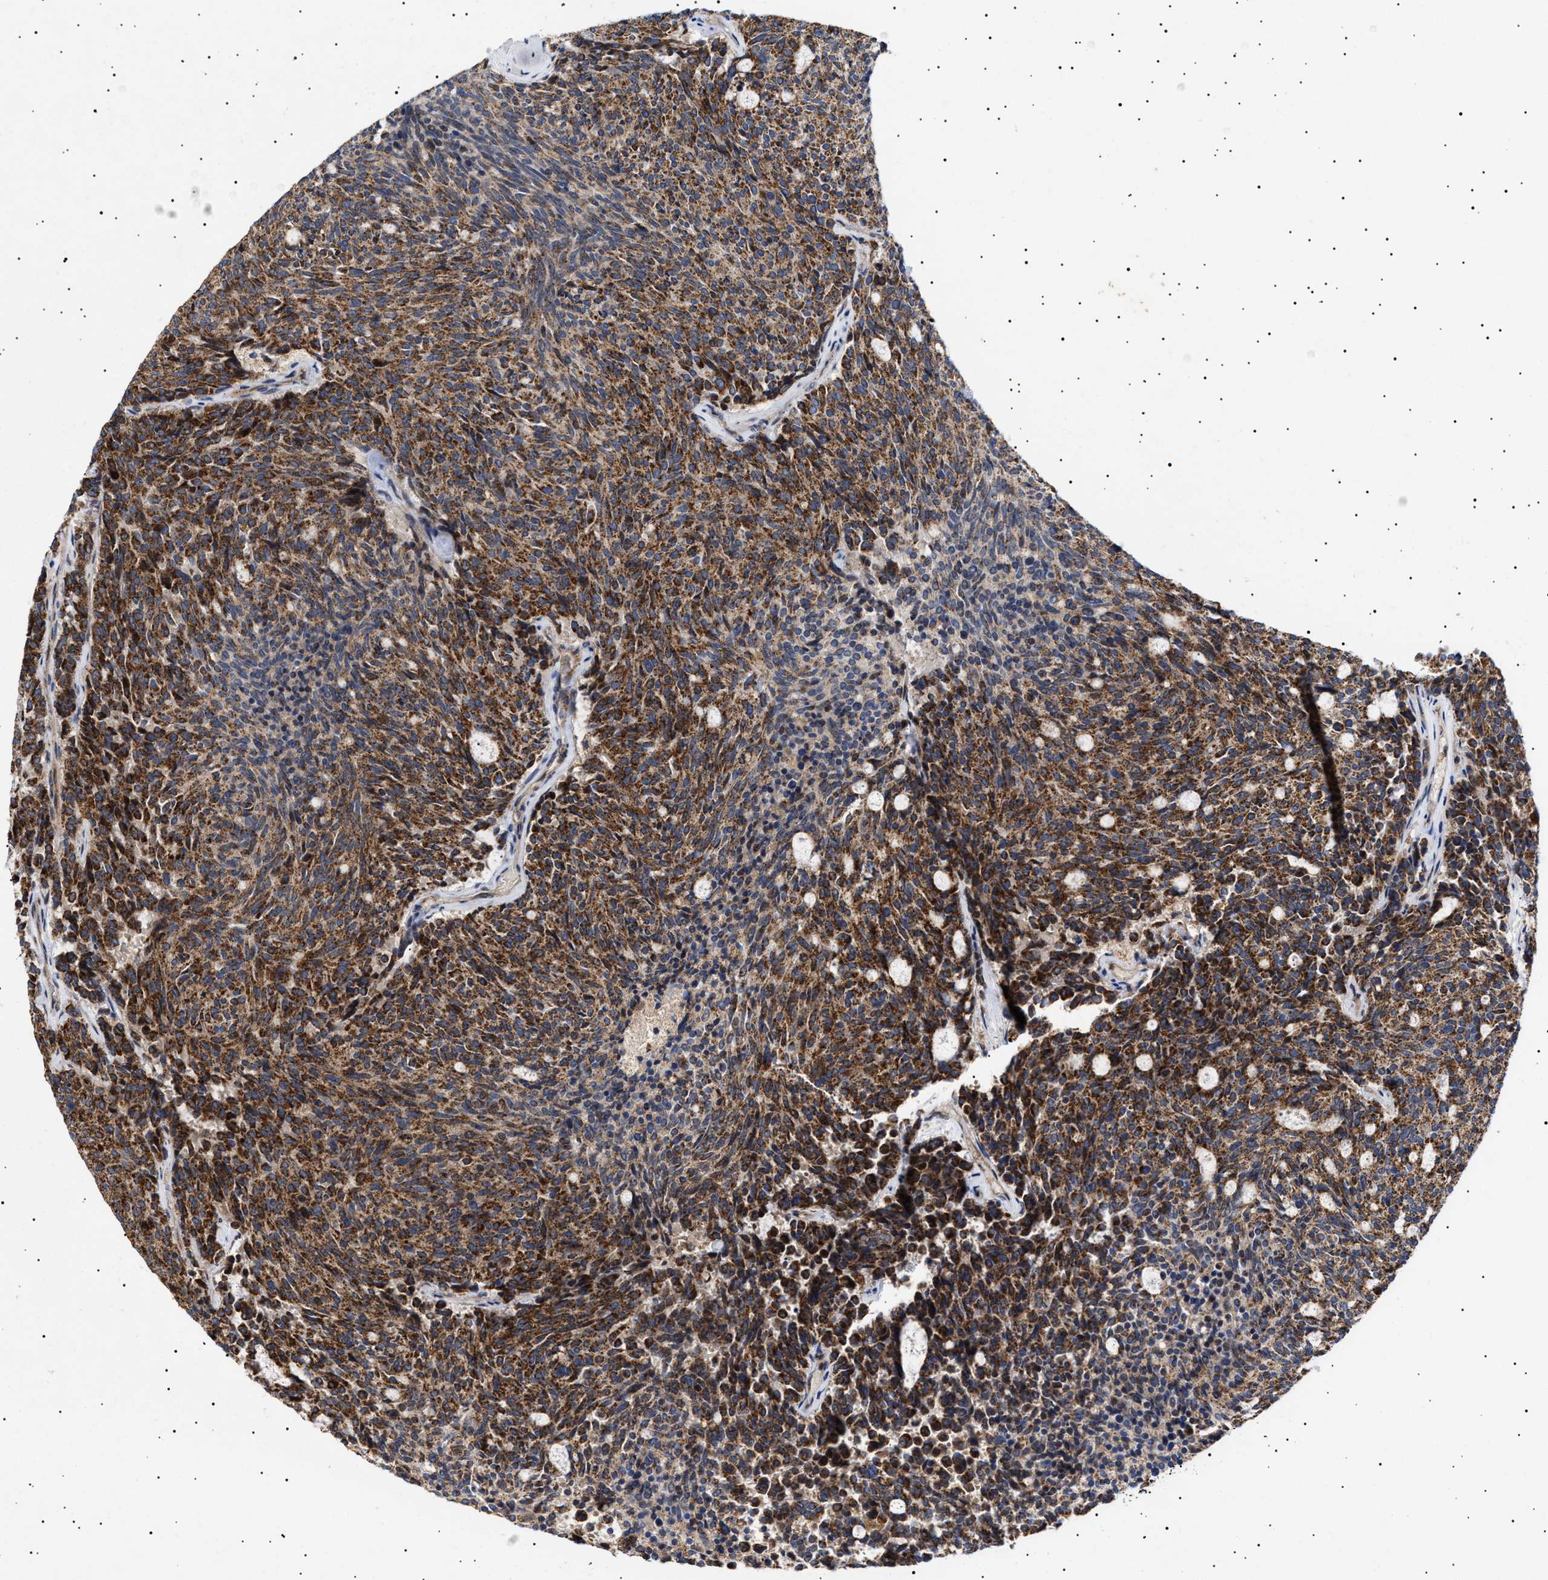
{"staining": {"intensity": "strong", "quantity": ">75%", "location": "cytoplasmic/membranous"}, "tissue": "carcinoid", "cell_type": "Tumor cells", "image_type": "cancer", "snomed": [{"axis": "morphology", "description": "Carcinoid, malignant, NOS"}, {"axis": "topography", "description": "Pancreas"}], "caption": "Immunohistochemical staining of carcinoid reveals strong cytoplasmic/membranous protein expression in approximately >75% of tumor cells.", "gene": "MRPL10", "patient": {"sex": "female", "age": 54}}